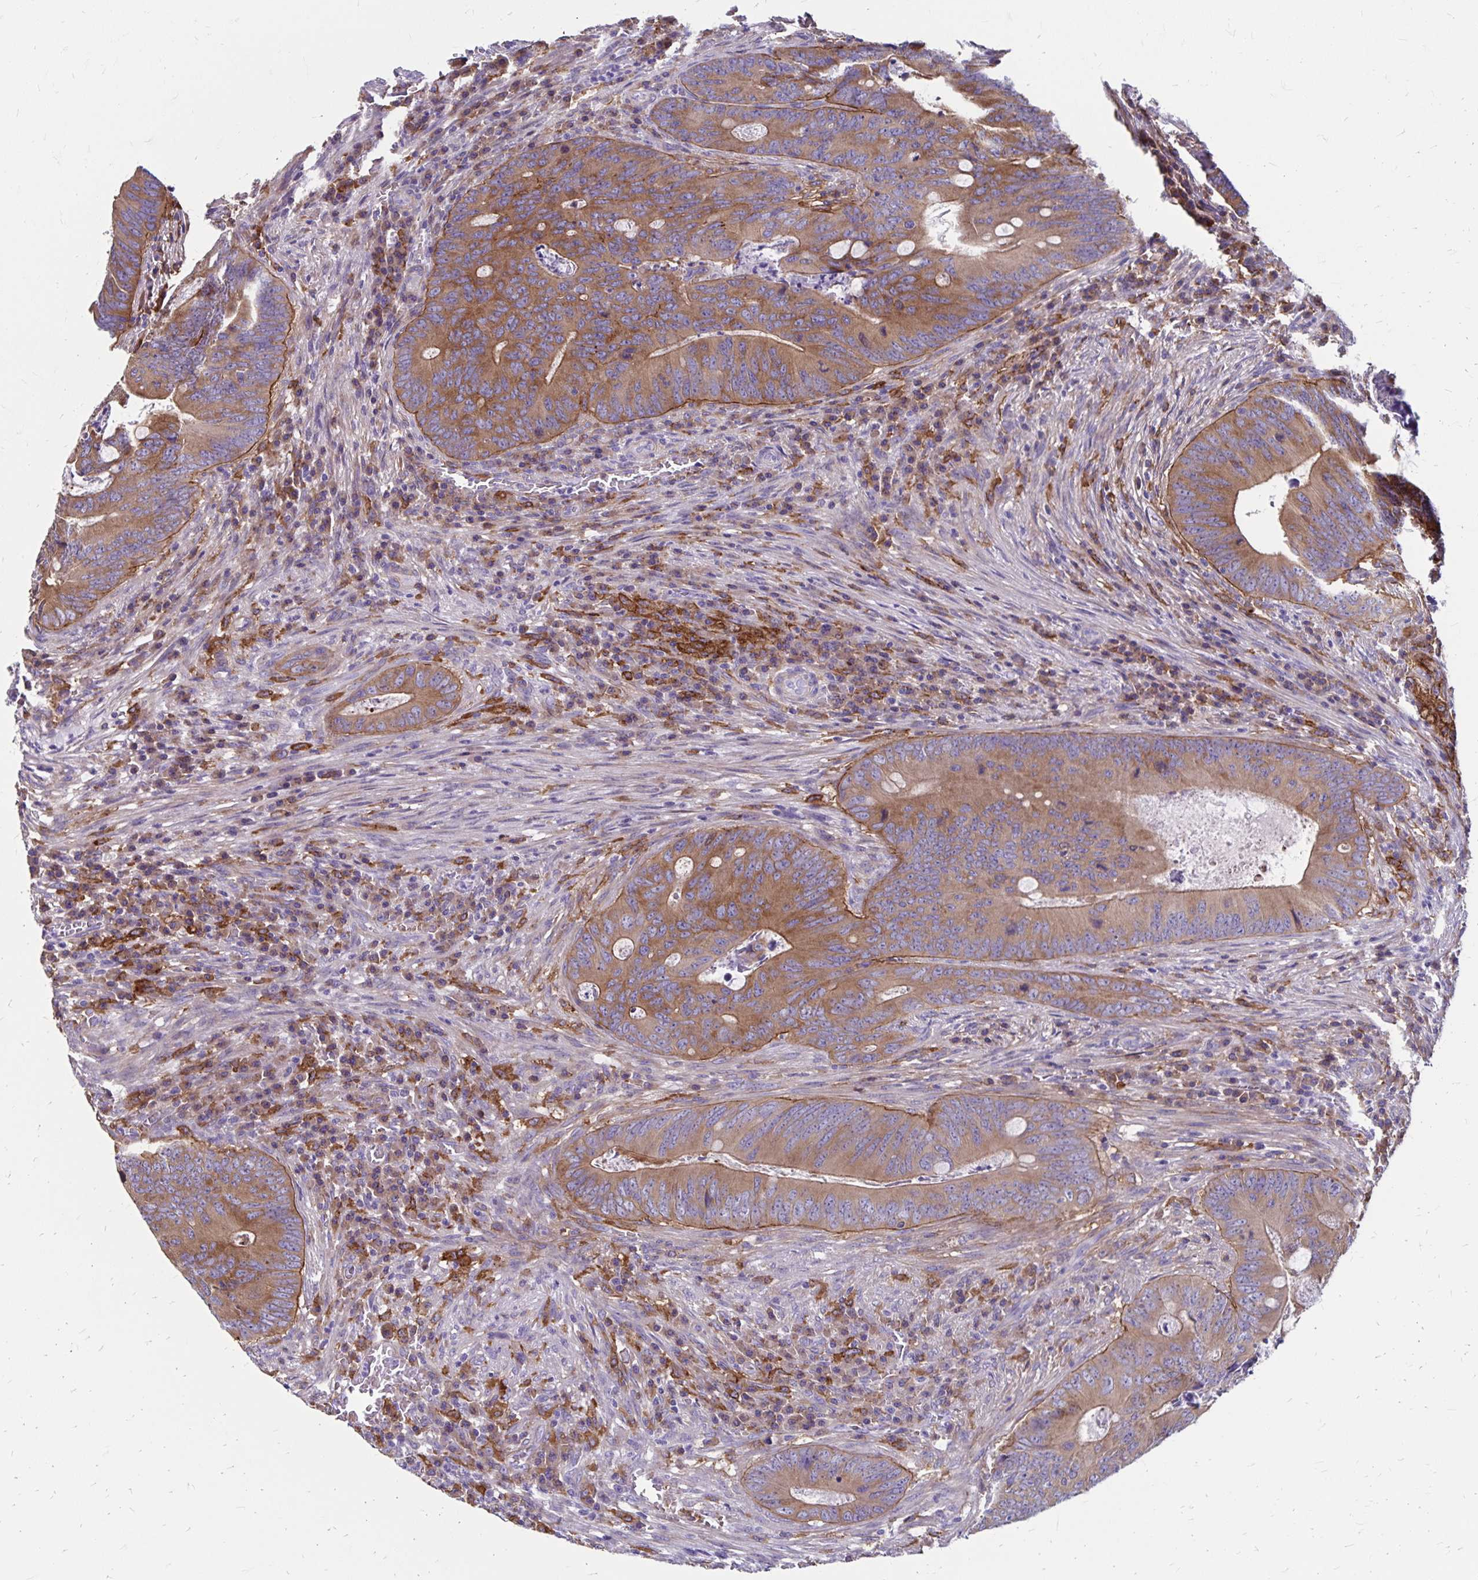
{"staining": {"intensity": "moderate", "quantity": ">75%", "location": "cytoplasmic/membranous"}, "tissue": "colorectal cancer", "cell_type": "Tumor cells", "image_type": "cancer", "snomed": [{"axis": "morphology", "description": "Adenocarcinoma, NOS"}, {"axis": "topography", "description": "Colon"}], "caption": "IHC micrograph of neoplastic tissue: human colorectal cancer (adenocarcinoma) stained using IHC displays medium levels of moderate protein expression localized specifically in the cytoplasmic/membranous of tumor cells, appearing as a cytoplasmic/membranous brown color.", "gene": "TNS3", "patient": {"sex": "female", "age": 74}}